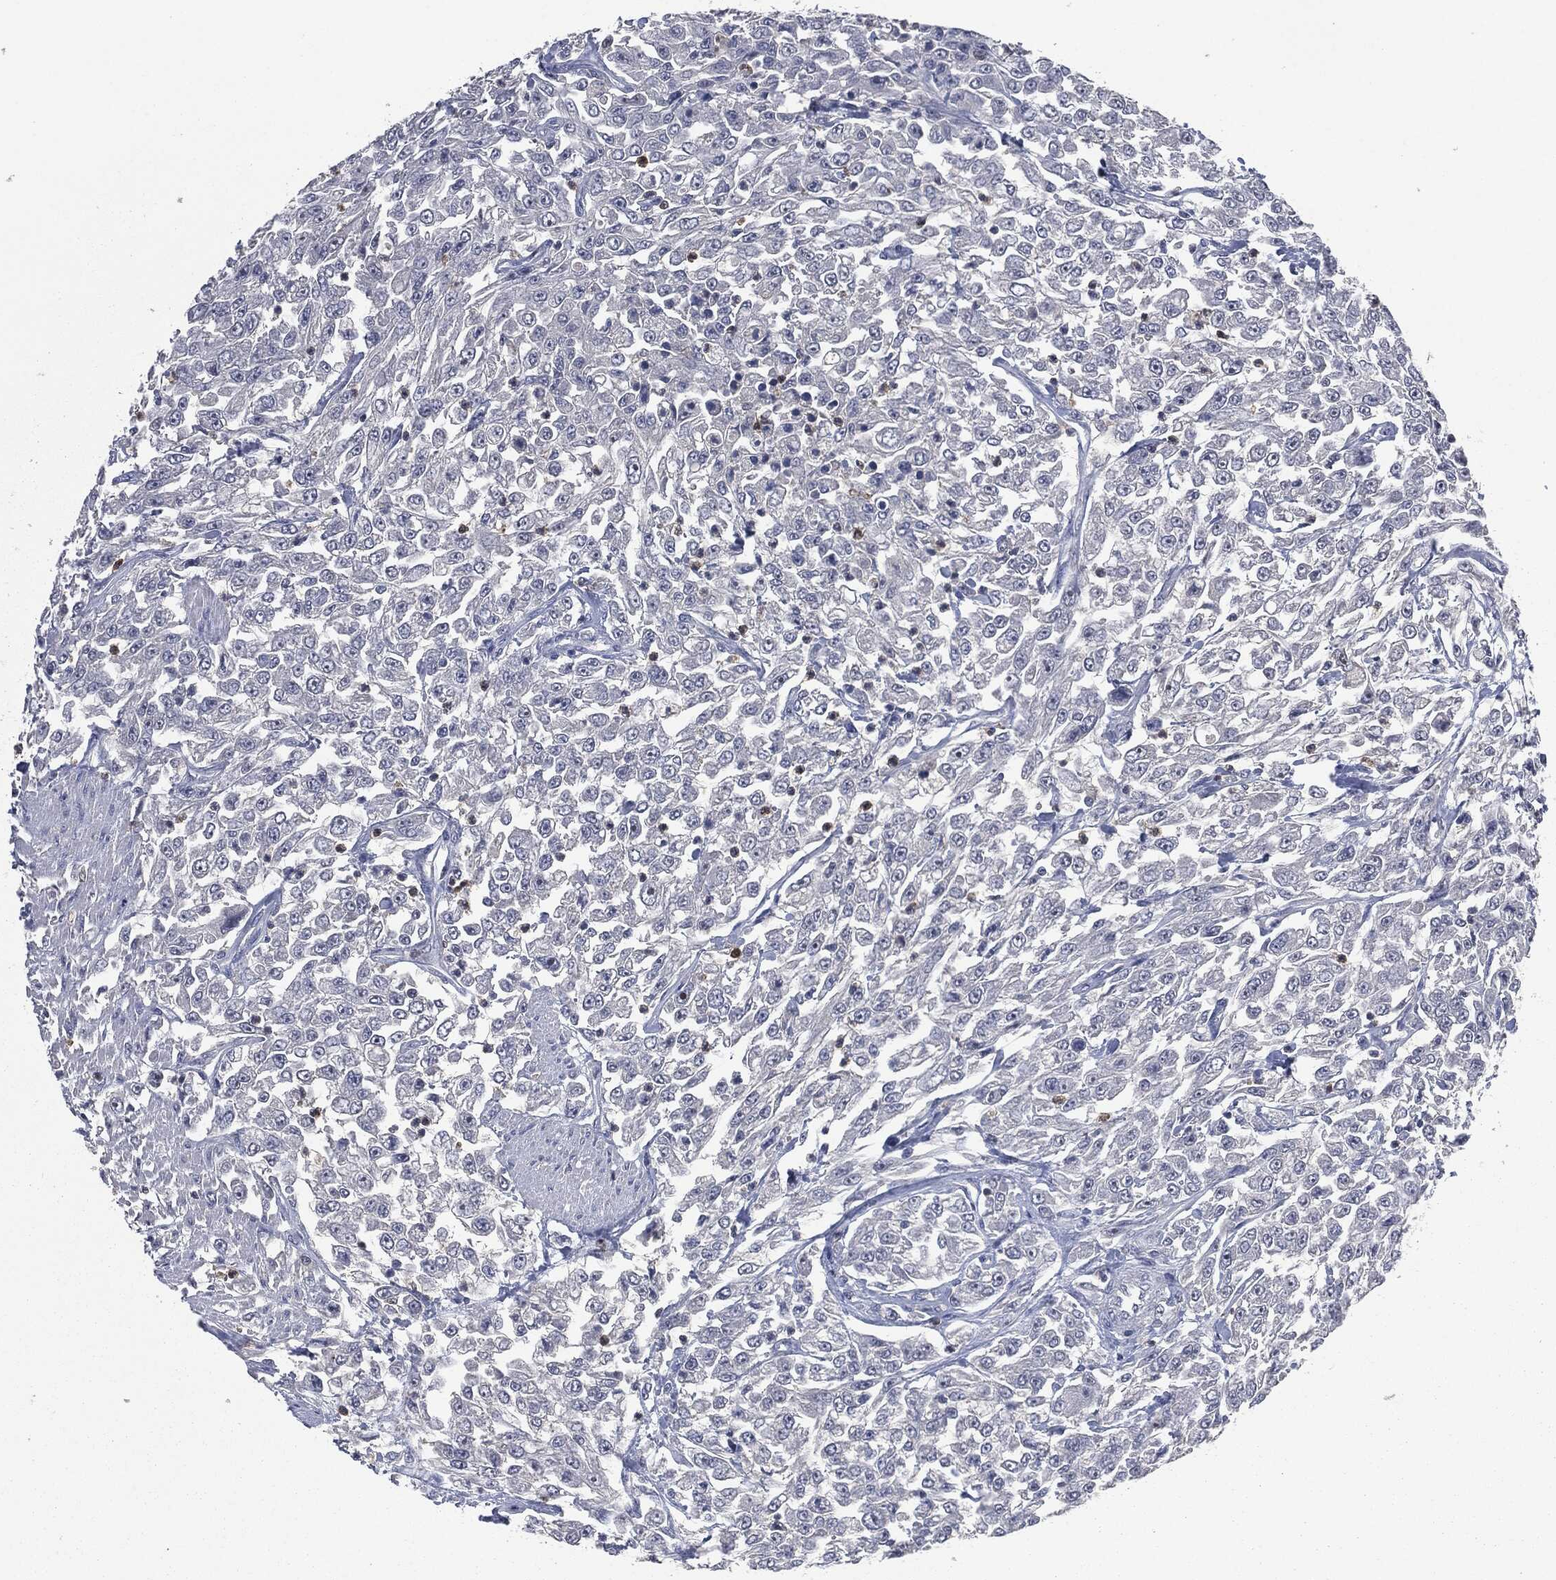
{"staining": {"intensity": "negative", "quantity": "none", "location": "none"}, "tissue": "urothelial cancer", "cell_type": "Tumor cells", "image_type": "cancer", "snomed": [{"axis": "morphology", "description": "Urothelial carcinoma, High grade"}, {"axis": "topography", "description": "Urinary bladder"}], "caption": "A histopathology image of human urothelial carcinoma (high-grade) is negative for staining in tumor cells.", "gene": "IL1RN", "patient": {"sex": "male", "age": 46}}